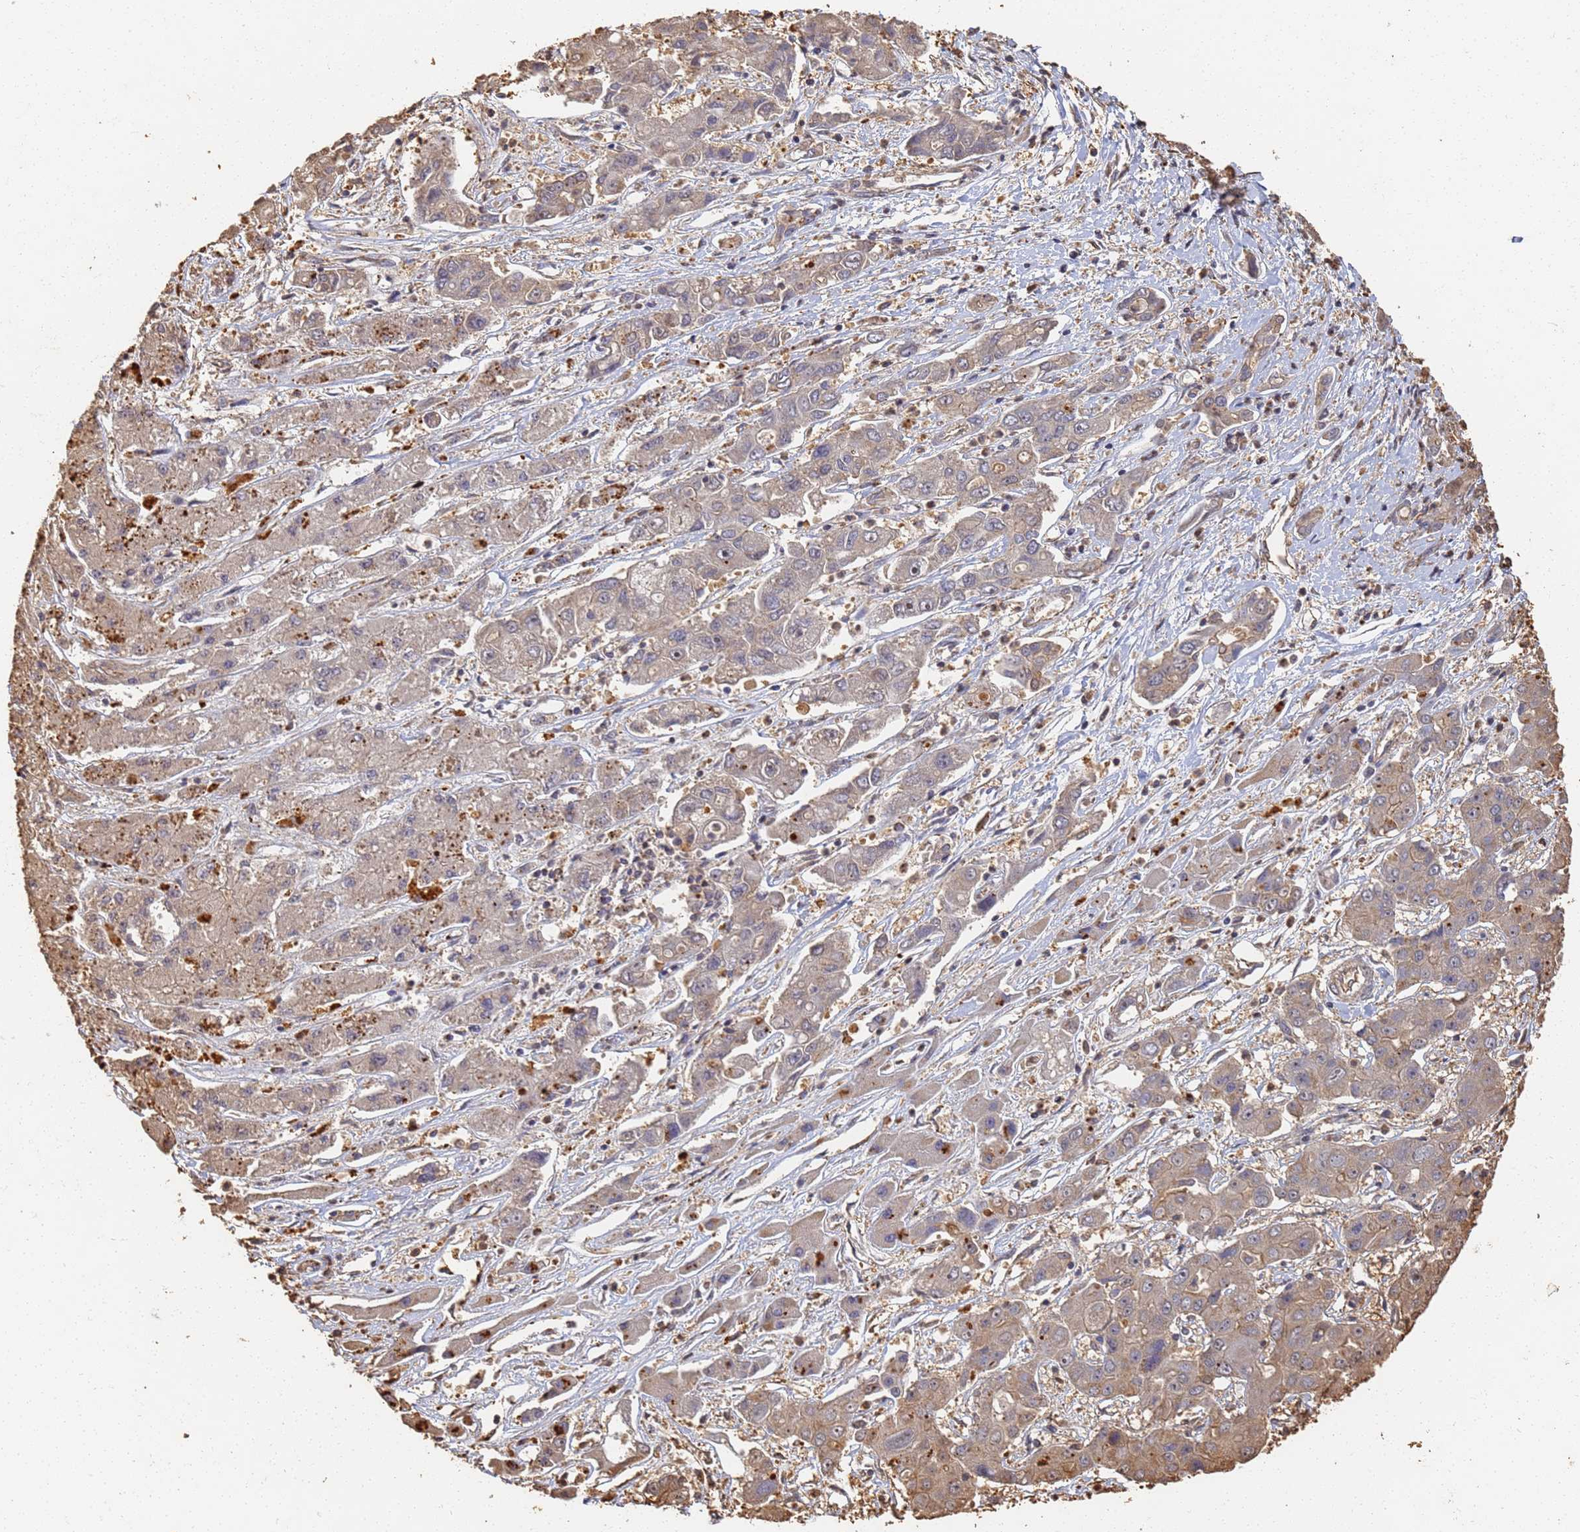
{"staining": {"intensity": "moderate", "quantity": "<25%", "location": "nuclear"}, "tissue": "liver cancer", "cell_type": "Tumor cells", "image_type": "cancer", "snomed": [{"axis": "morphology", "description": "Cholangiocarcinoma"}, {"axis": "topography", "description": "Liver"}], "caption": "Immunohistochemical staining of human liver cancer shows moderate nuclear protein expression in approximately <25% of tumor cells. (DAB = brown stain, brightfield microscopy at high magnification).", "gene": "JAK2", "patient": {"sex": "male", "age": 67}}